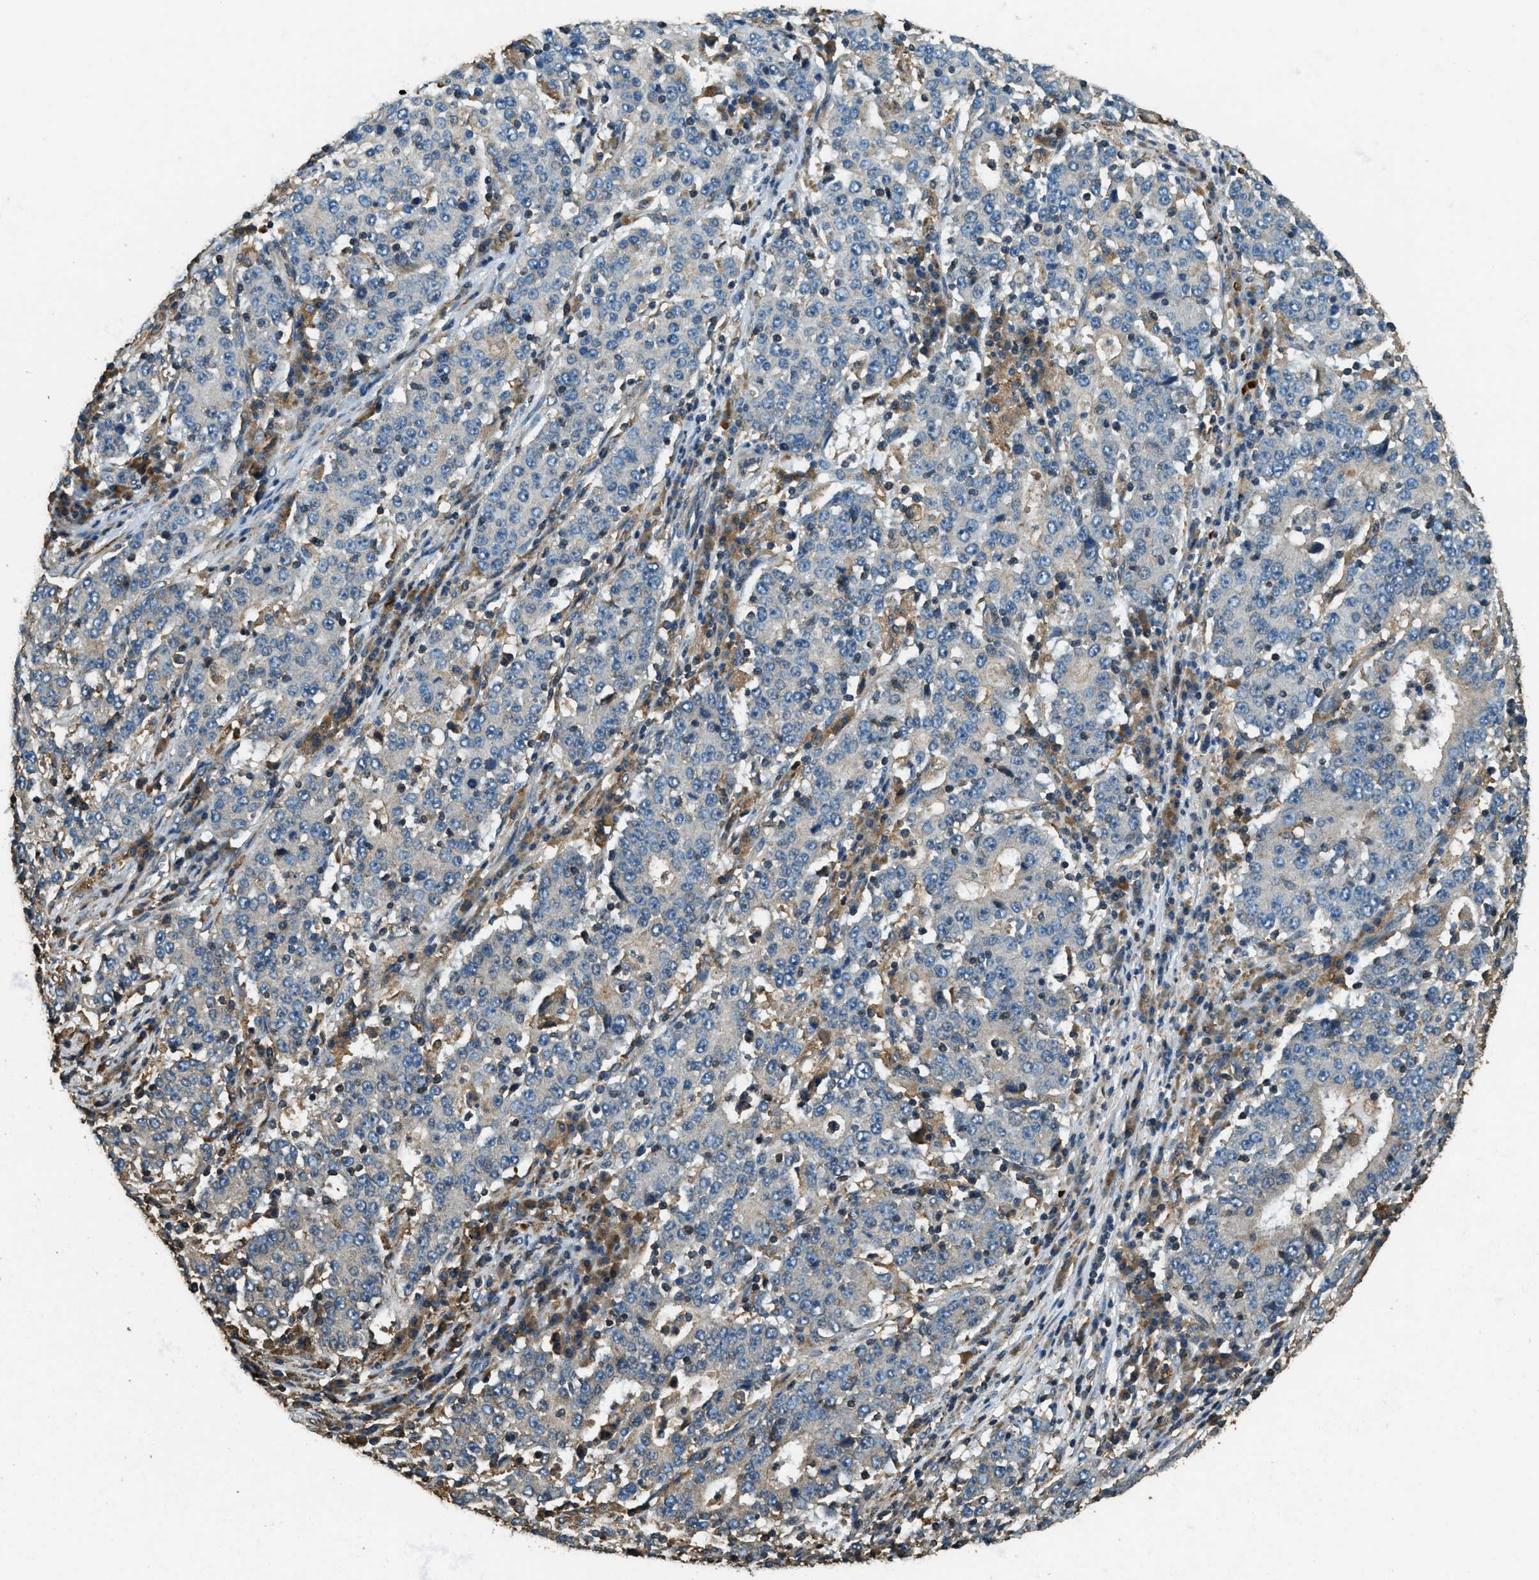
{"staining": {"intensity": "negative", "quantity": "none", "location": "none"}, "tissue": "stomach cancer", "cell_type": "Tumor cells", "image_type": "cancer", "snomed": [{"axis": "morphology", "description": "Adenocarcinoma, NOS"}, {"axis": "topography", "description": "Stomach"}], "caption": "Histopathology image shows no protein staining in tumor cells of stomach cancer tissue.", "gene": "ERGIC1", "patient": {"sex": "male", "age": 59}}